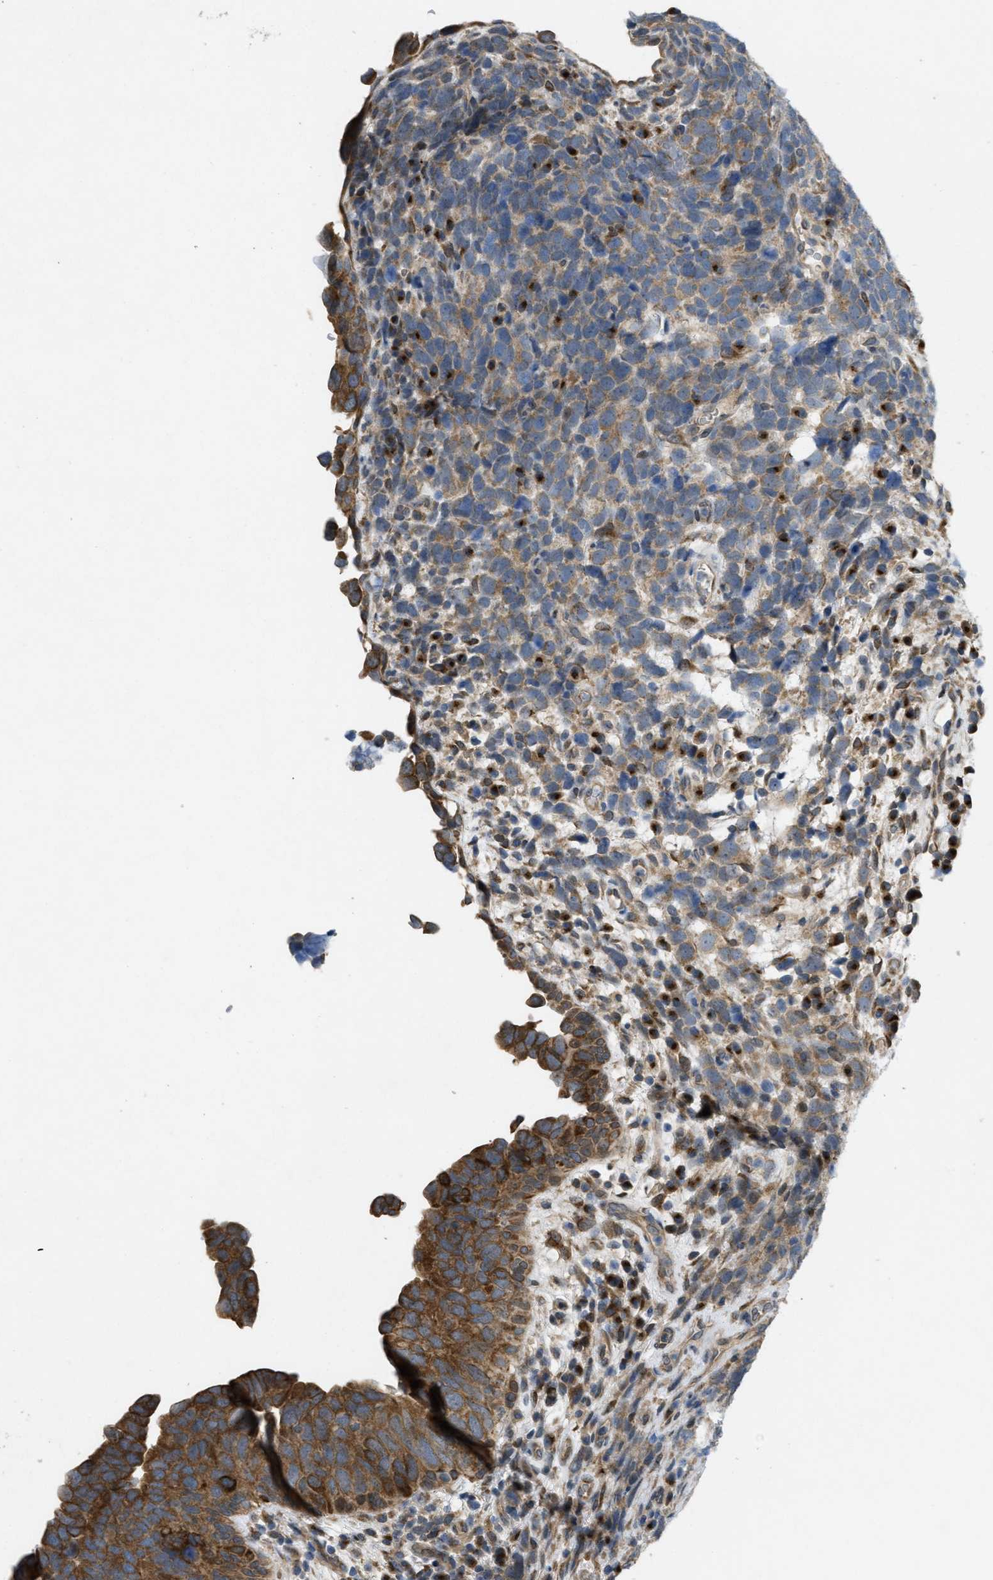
{"staining": {"intensity": "weak", "quantity": "<25%", "location": "cytoplasmic/membranous"}, "tissue": "urothelial cancer", "cell_type": "Tumor cells", "image_type": "cancer", "snomed": [{"axis": "morphology", "description": "Urothelial carcinoma, High grade"}, {"axis": "topography", "description": "Urinary bladder"}], "caption": "This is an immunohistochemistry (IHC) micrograph of human urothelial cancer. There is no expression in tumor cells.", "gene": "IFNLR1", "patient": {"sex": "female", "age": 82}}